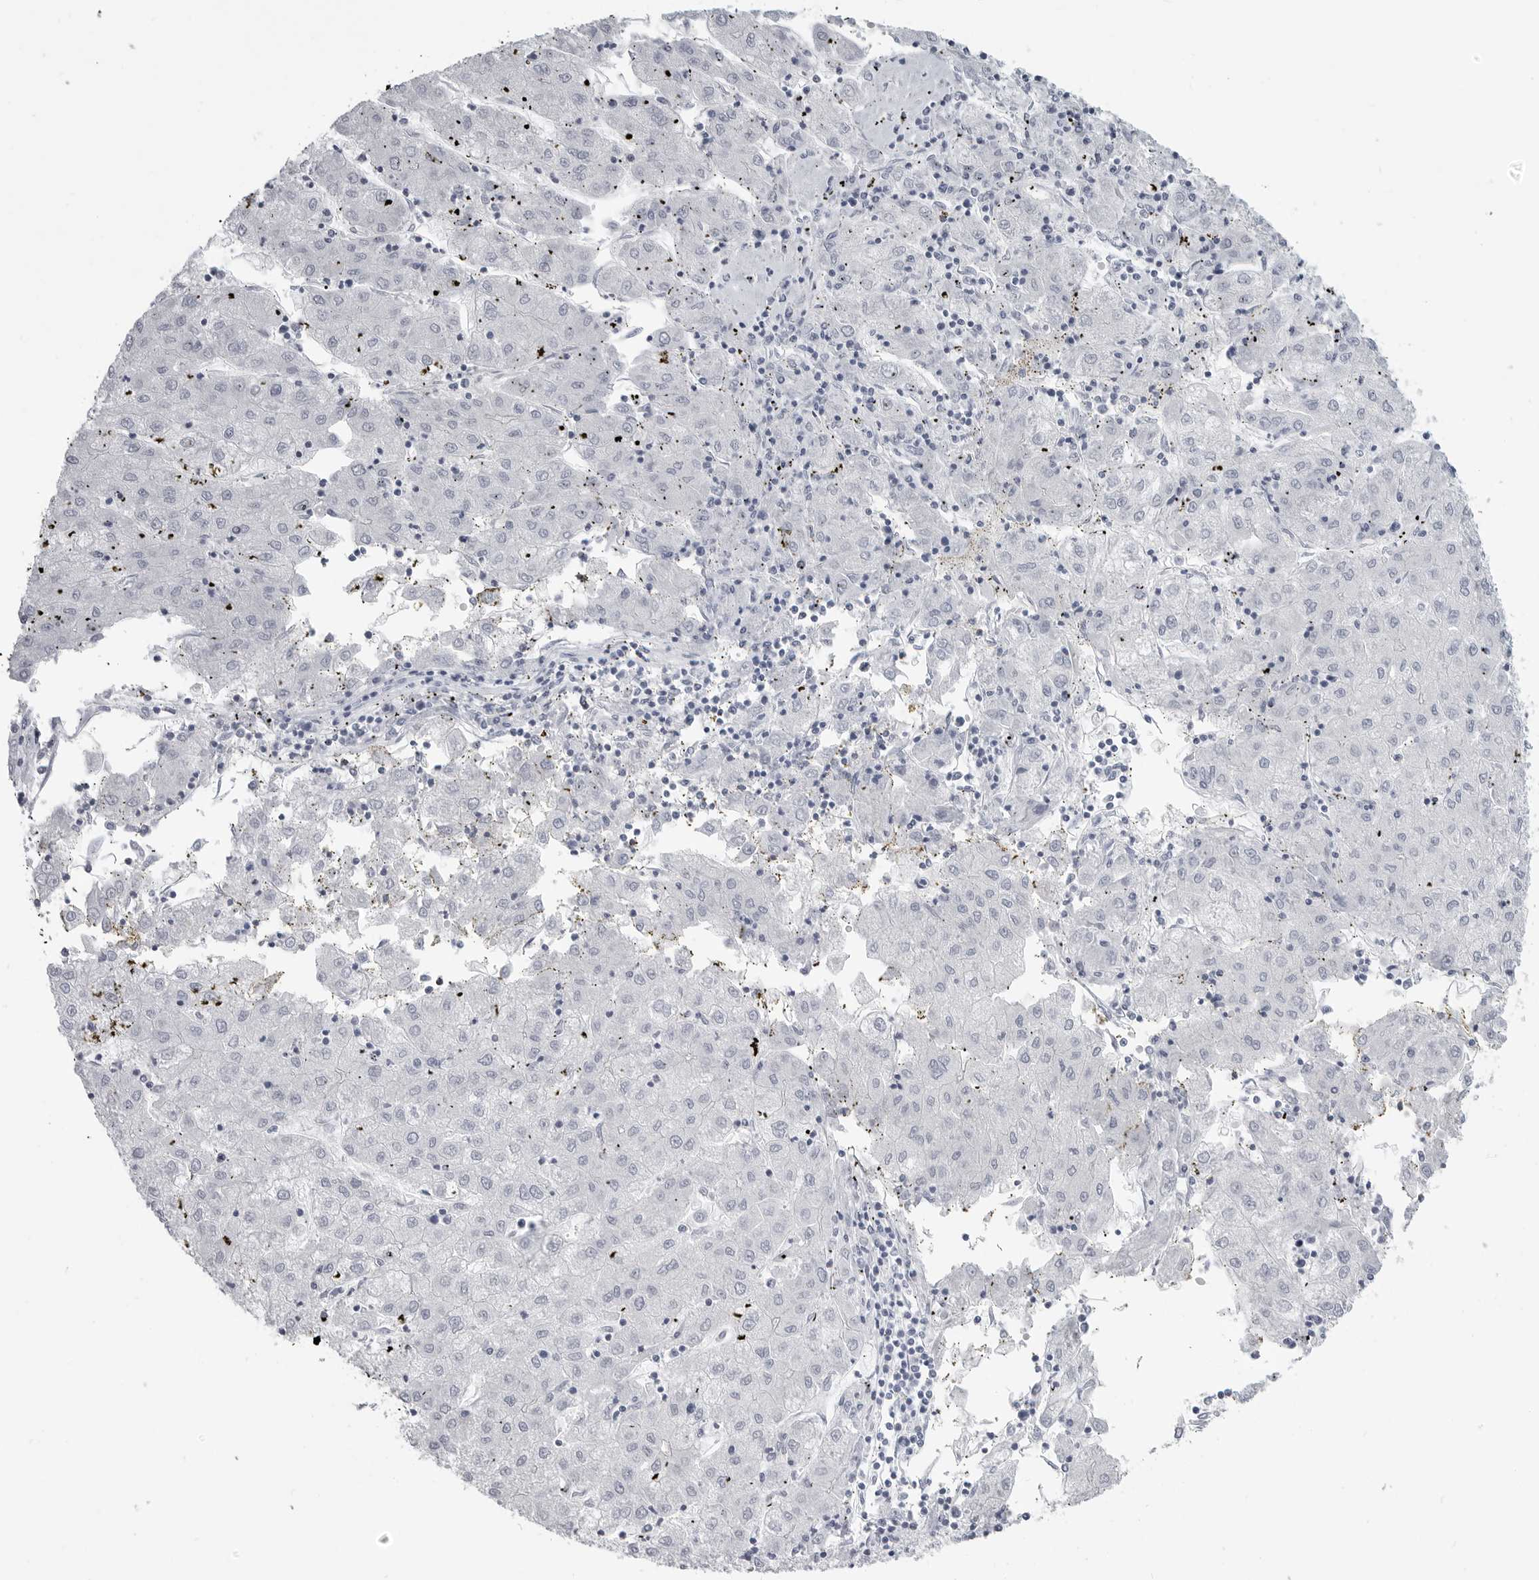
{"staining": {"intensity": "negative", "quantity": "none", "location": "none"}, "tissue": "liver cancer", "cell_type": "Tumor cells", "image_type": "cancer", "snomed": [{"axis": "morphology", "description": "Carcinoma, Hepatocellular, NOS"}, {"axis": "topography", "description": "Liver"}], "caption": "Liver cancer was stained to show a protein in brown. There is no significant expression in tumor cells.", "gene": "LY6D", "patient": {"sex": "male", "age": 72}}